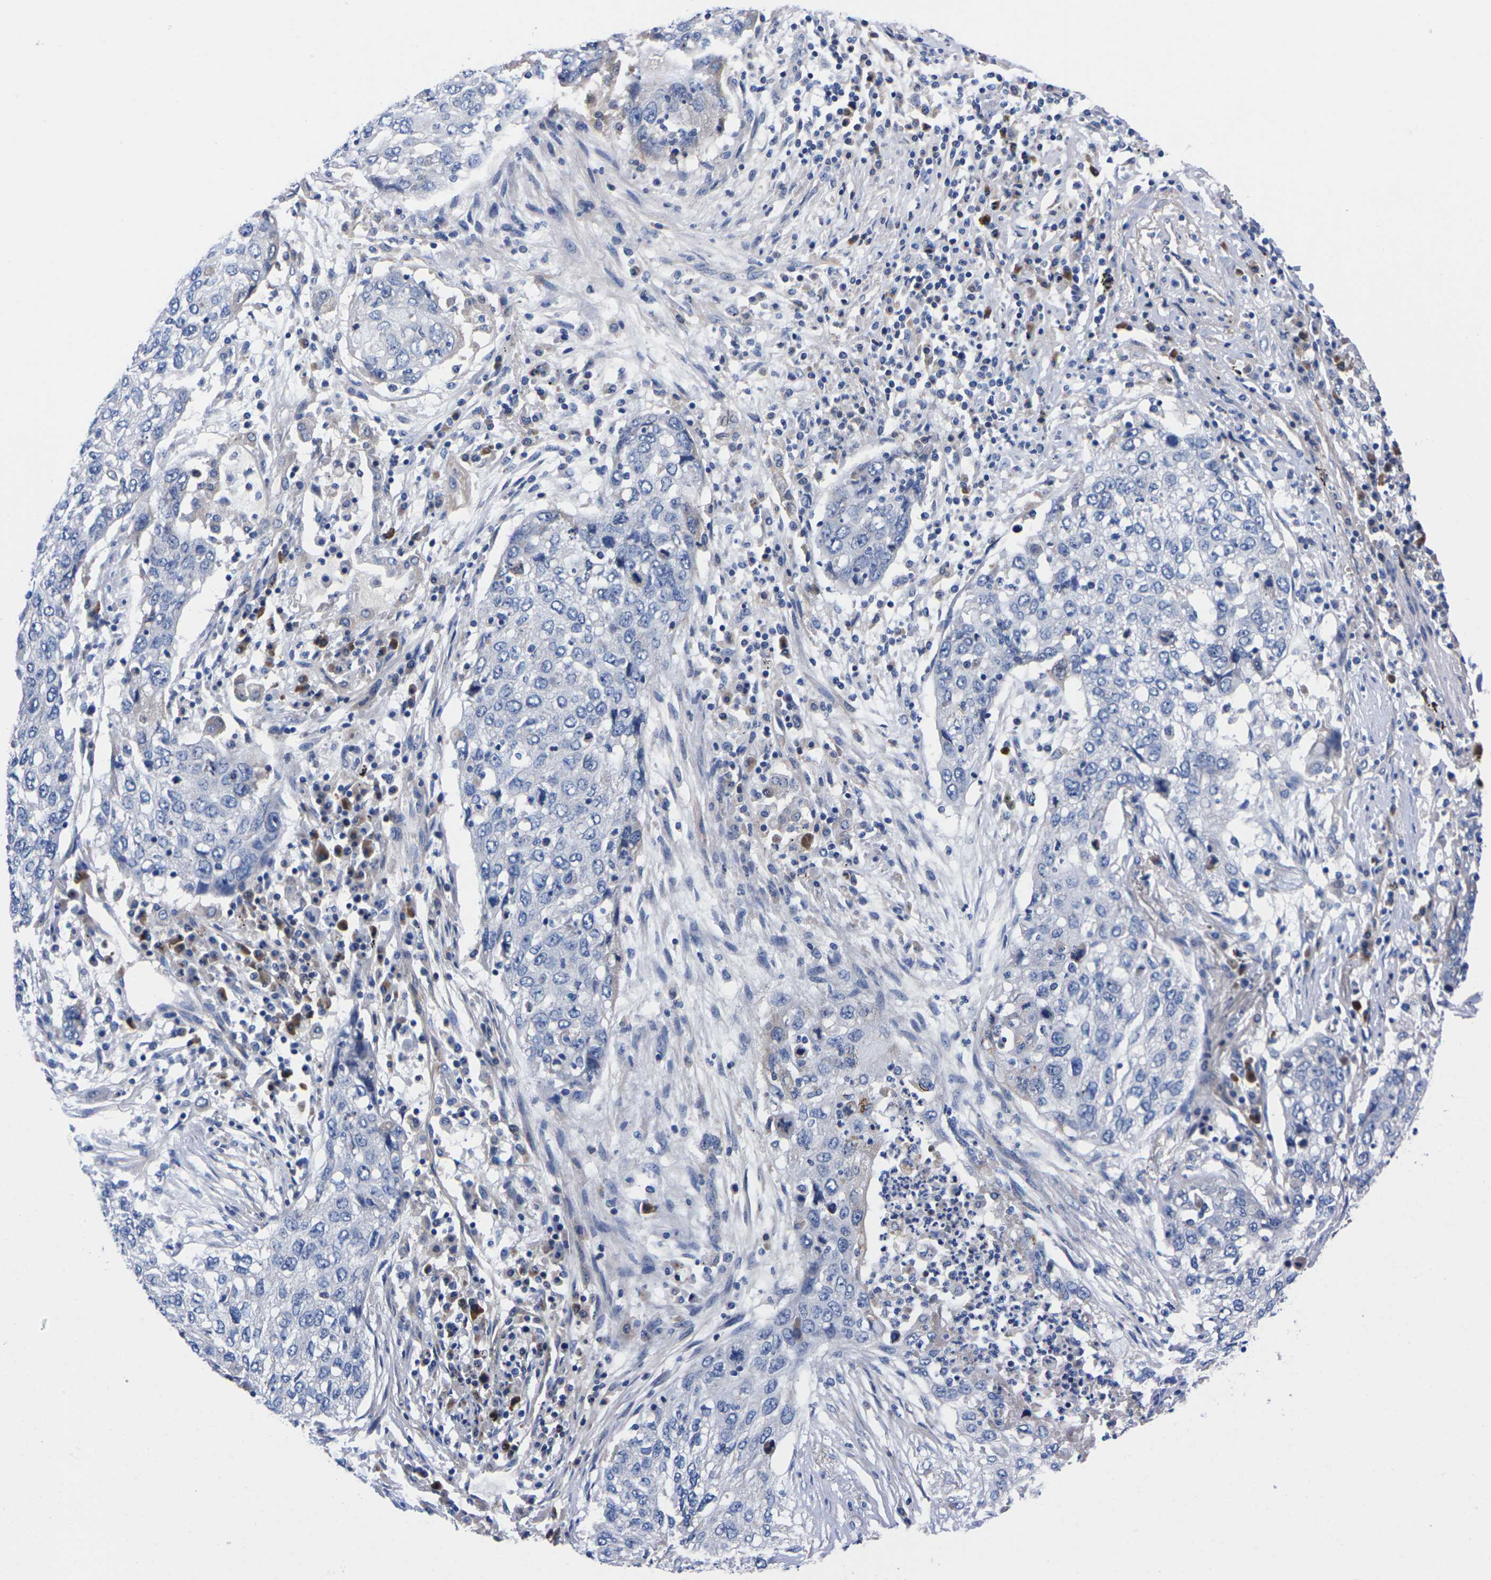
{"staining": {"intensity": "negative", "quantity": "none", "location": "none"}, "tissue": "lung cancer", "cell_type": "Tumor cells", "image_type": "cancer", "snomed": [{"axis": "morphology", "description": "Squamous cell carcinoma, NOS"}, {"axis": "topography", "description": "Lung"}], "caption": "IHC micrograph of neoplastic tissue: human lung cancer (squamous cell carcinoma) stained with DAB (3,3'-diaminobenzidine) shows no significant protein staining in tumor cells.", "gene": "FAM210A", "patient": {"sex": "female", "age": 63}}